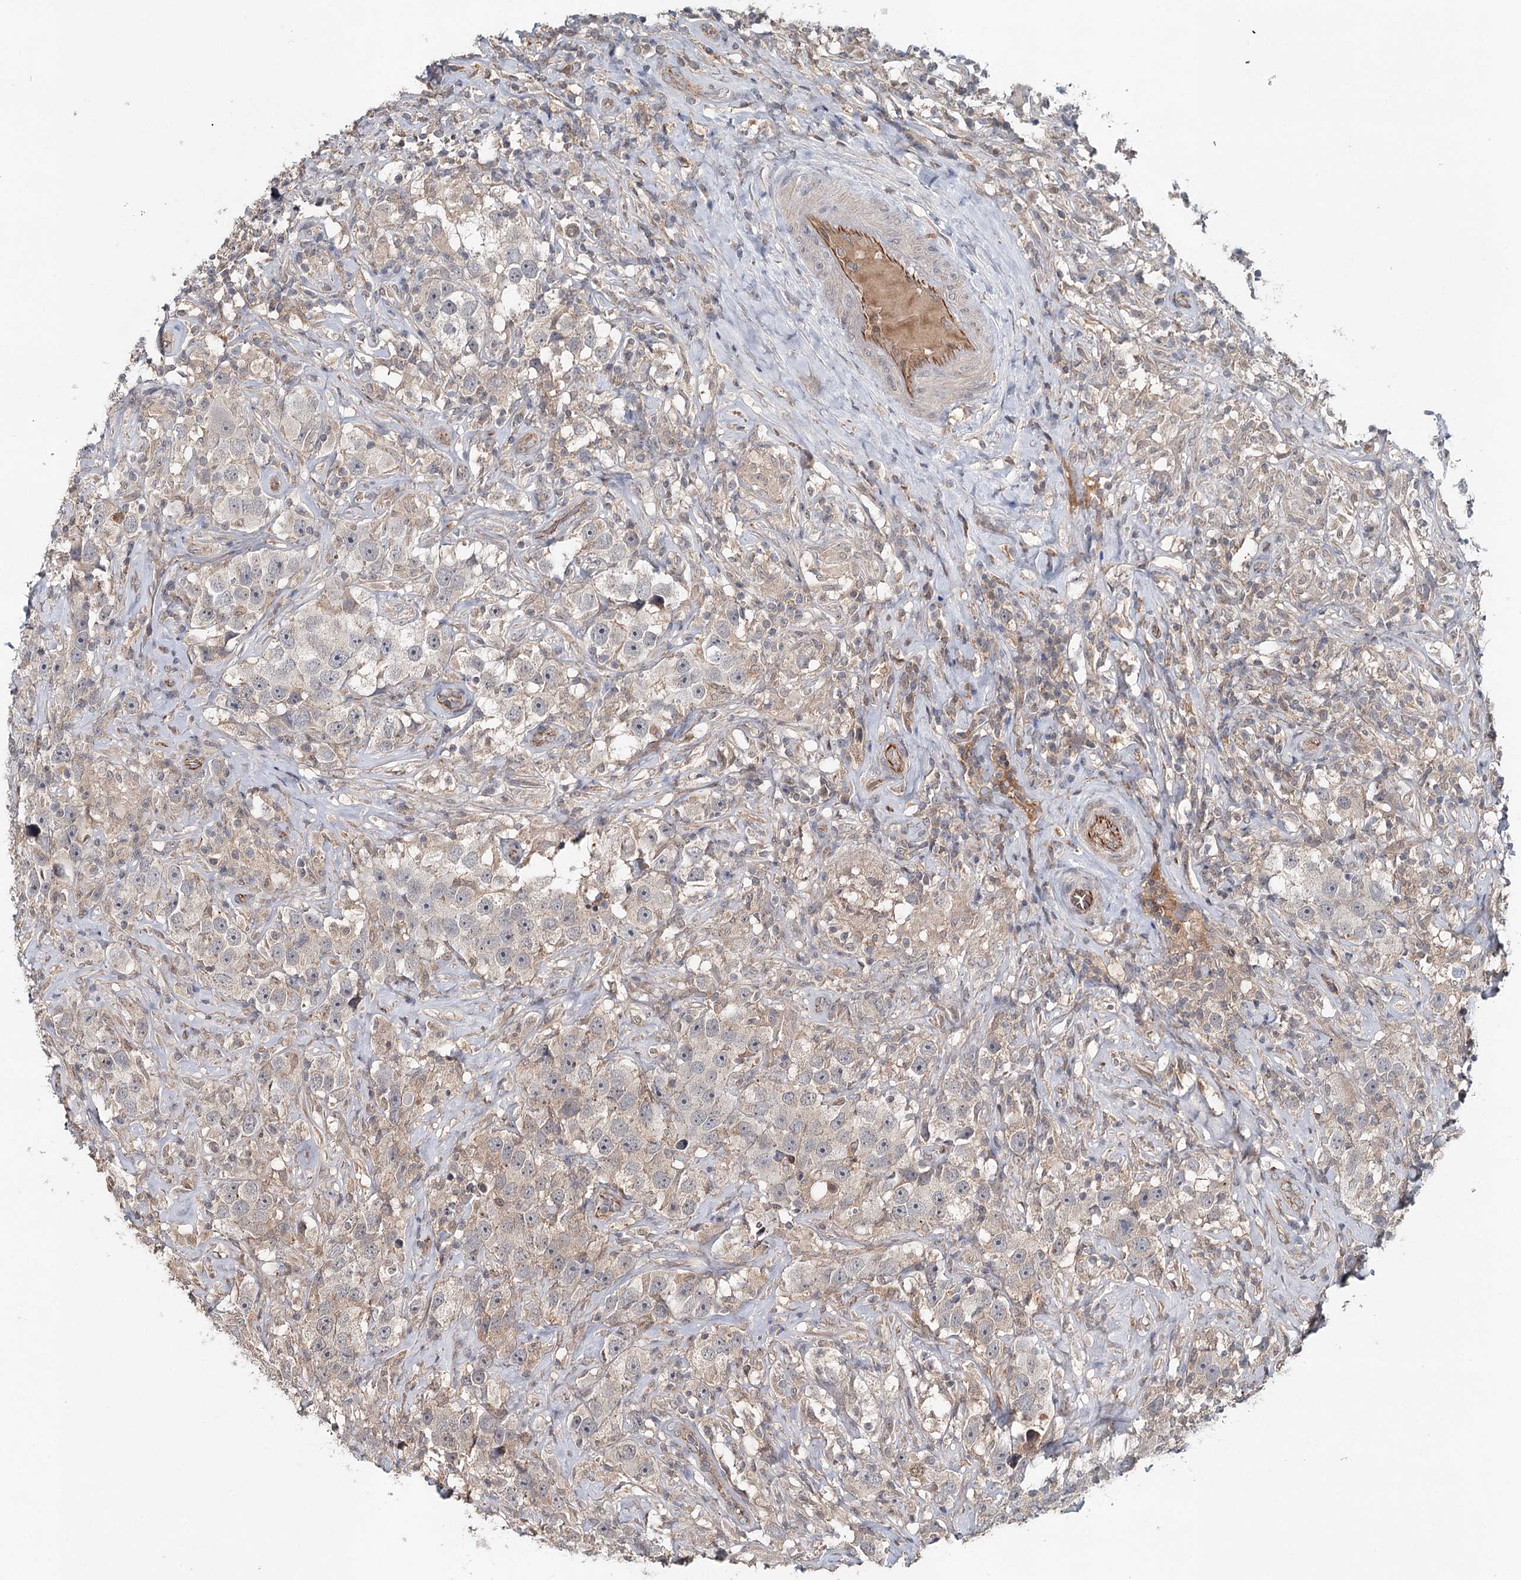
{"staining": {"intensity": "weak", "quantity": "<25%", "location": "cytoplasmic/membranous"}, "tissue": "testis cancer", "cell_type": "Tumor cells", "image_type": "cancer", "snomed": [{"axis": "morphology", "description": "Seminoma, NOS"}, {"axis": "topography", "description": "Testis"}], "caption": "The IHC image has no significant positivity in tumor cells of seminoma (testis) tissue. (DAB (3,3'-diaminobenzidine) immunohistochemistry visualized using brightfield microscopy, high magnification).", "gene": "SYNPO", "patient": {"sex": "male", "age": 49}}